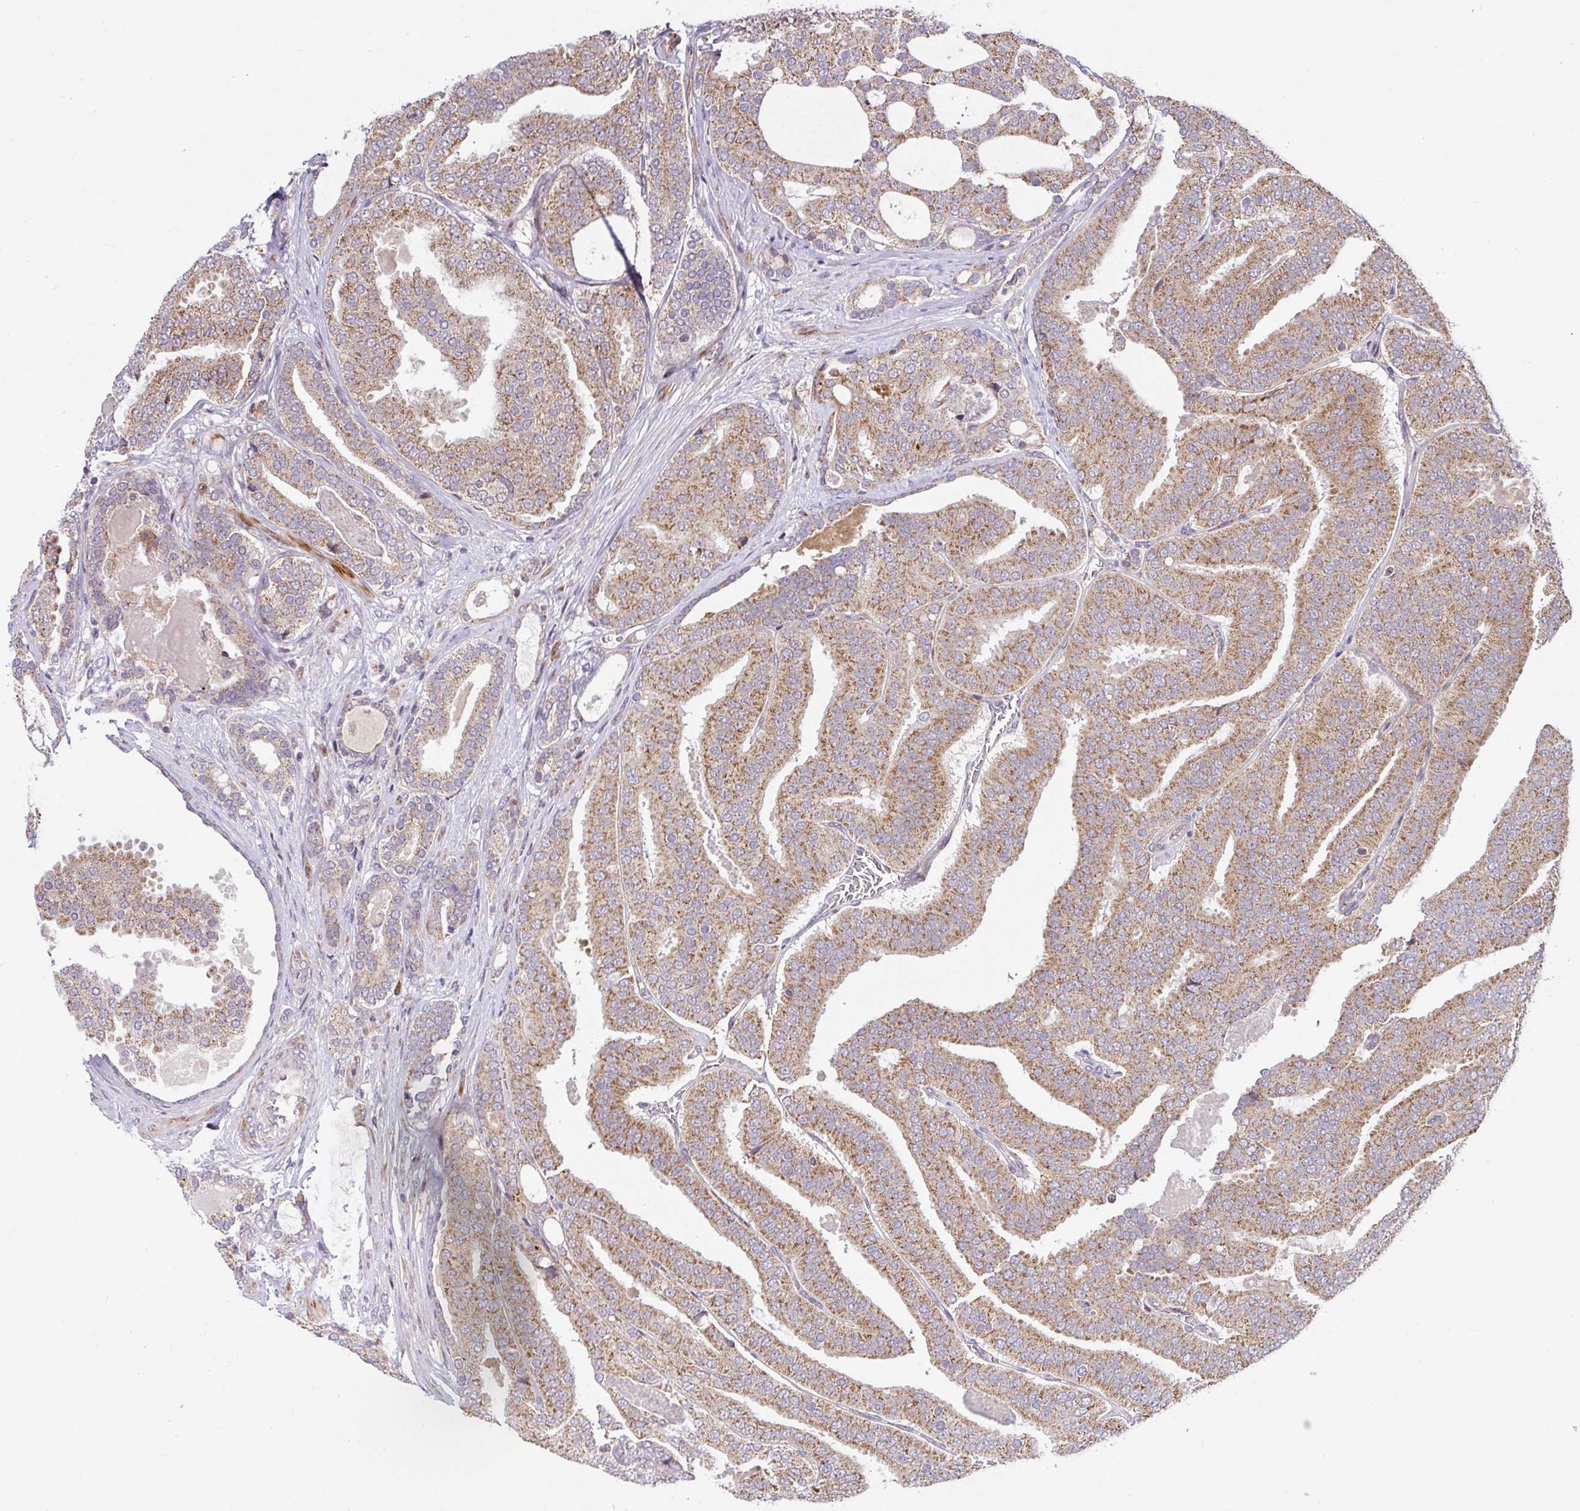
{"staining": {"intensity": "moderate", "quantity": ">75%", "location": "cytoplasmic/membranous"}, "tissue": "prostate cancer", "cell_type": "Tumor cells", "image_type": "cancer", "snomed": [{"axis": "morphology", "description": "Adenocarcinoma, High grade"}, {"axis": "topography", "description": "Prostate"}], "caption": "A high-resolution photomicrograph shows IHC staining of adenocarcinoma (high-grade) (prostate), which reveals moderate cytoplasmic/membranous expression in about >75% of tumor cells.", "gene": "SARS2", "patient": {"sex": "male", "age": 65}}